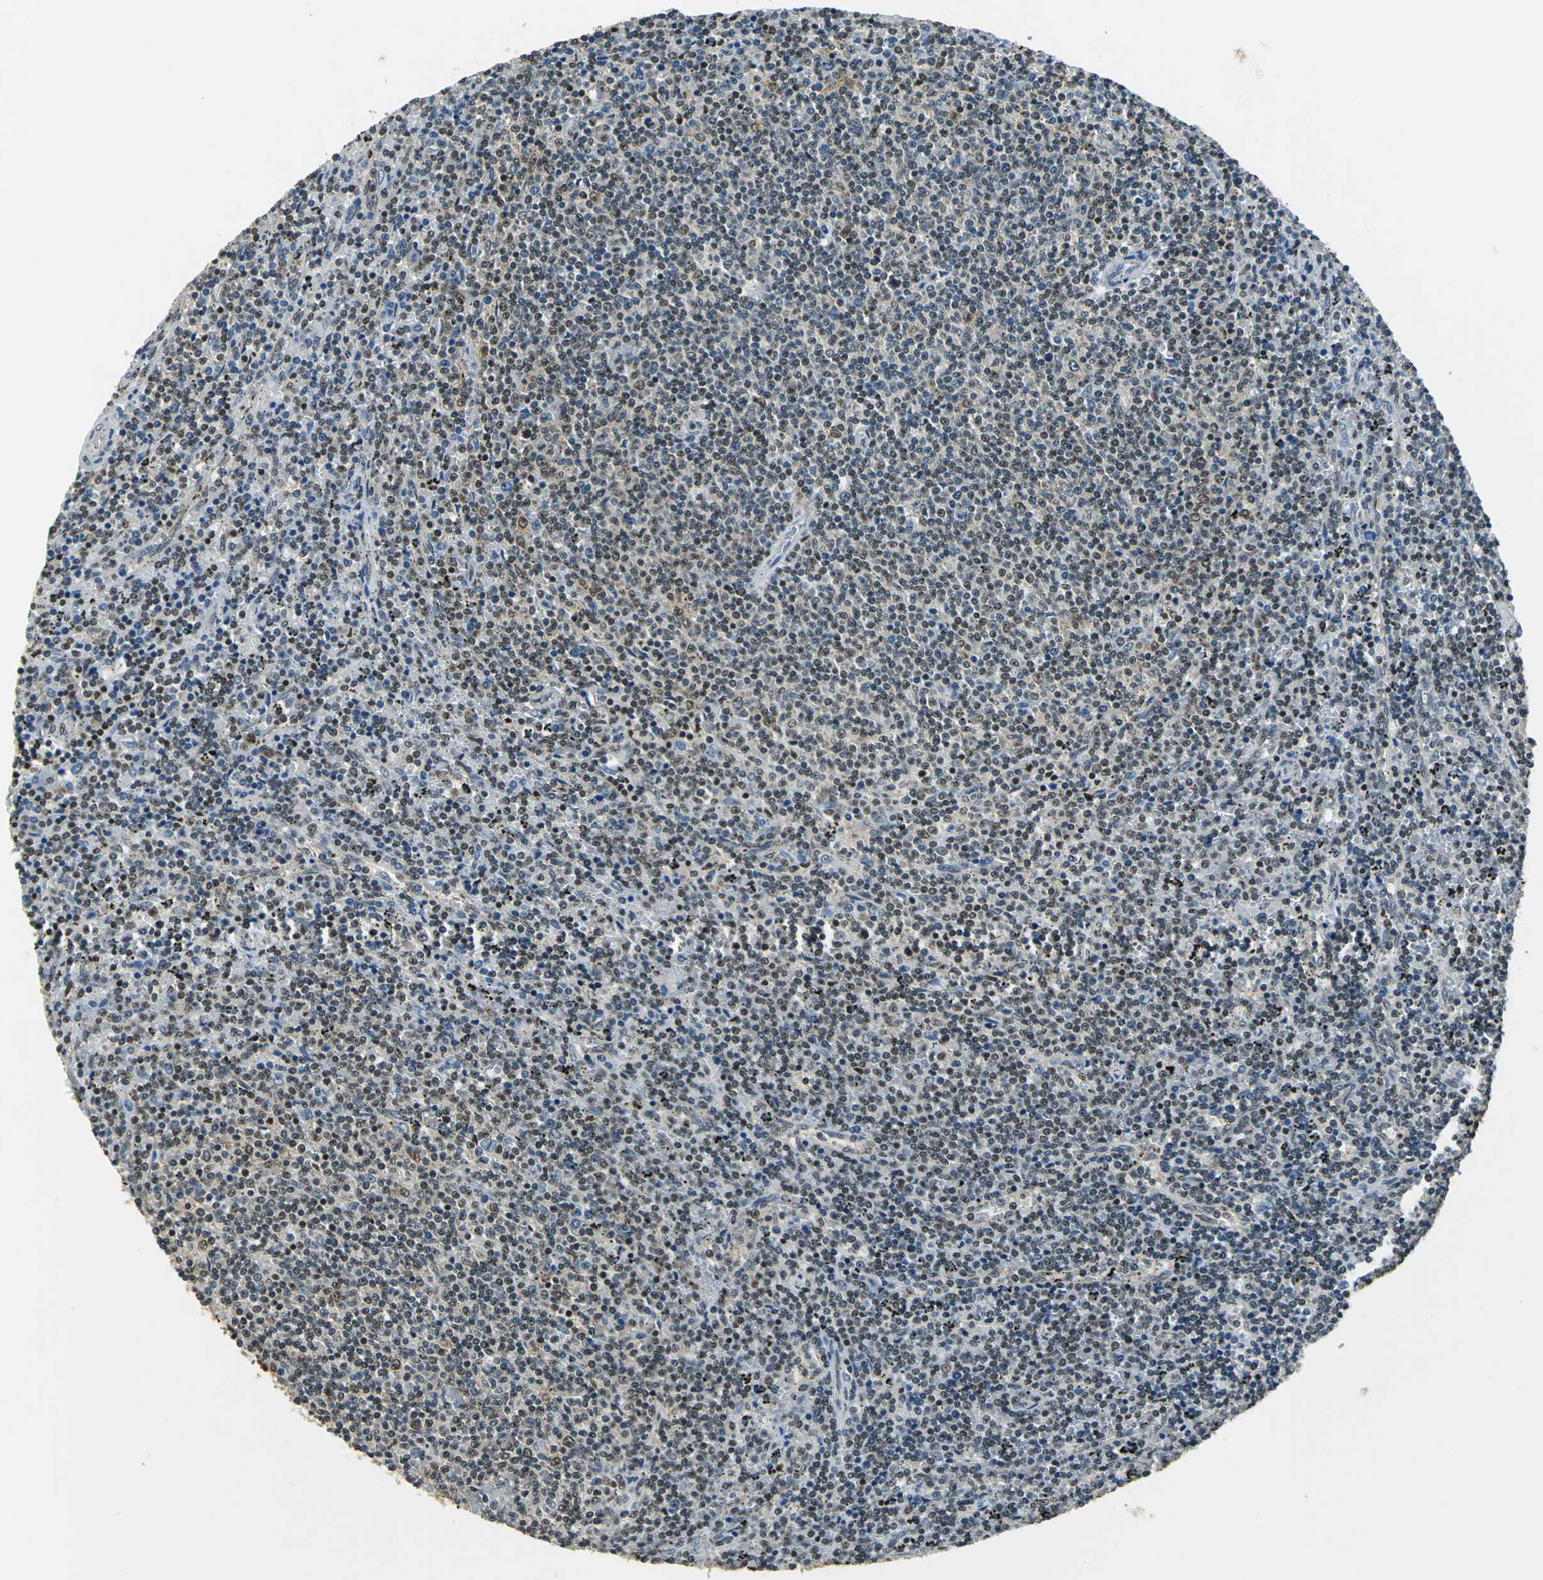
{"staining": {"intensity": "moderate", "quantity": "25%-75%", "location": "nuclear"}, "tissue": "lymphoma", "cell_type": "Tumor cells", "image_type": "cancer", "snomed": [{"axis": "morphology", "description": "Malignant lymphoma, non-Hodgkin's type, Low grade"}, {"axis": "topography", "description": "Spleen"}], "caption": "IHC (DAB (3,3'-diaminobenzidine)) staining of human lymphoma demonstrates moderate nuclear protein positivity in about 25%-75% of tumor cells. (DAB (3,3'-diaminobenzidine) IHC with brightfield microscopy, high magnification).", "gene": "RBM14", "patient": {"sex": "female", "age": 50}}